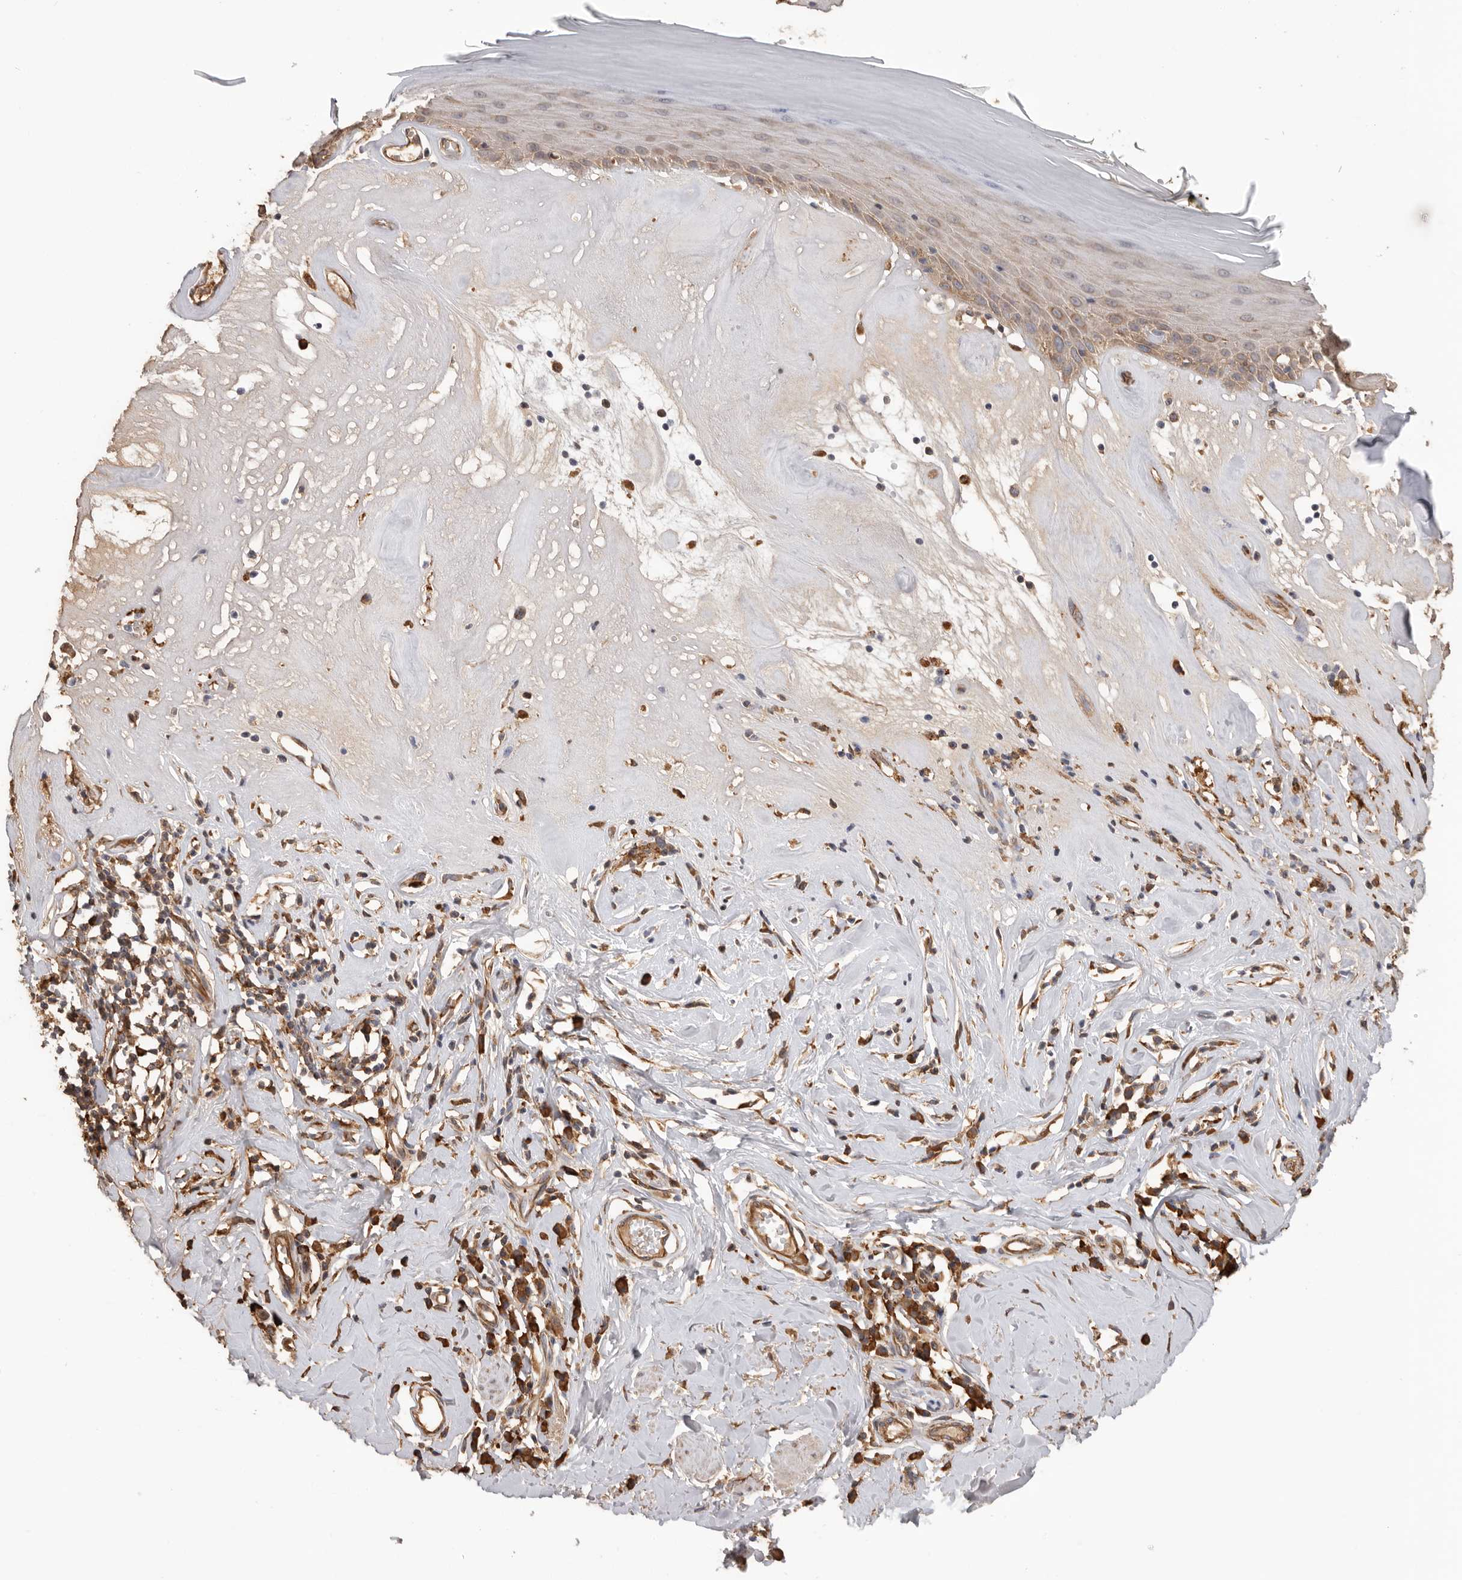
{"staining": {"intensity": "moderate", "quantity": ">75%", "location": "cytoplasmic/membranous"}, "tissue": "skin", "cell_type": "Epidermal cells", "image_type": "normal", "snomed": [{"axis": "morphology", "description": "Normal tissue, NOS"}, {"axis": "morphology", "description": "Inflammation, NOS"}, {"axis": "topography", "description": "Vulva"}], "caption": "A micrograph of human skin stained for a protein demonstrates moderate cytoplasmic/membranous brown staining in epidermal cells.", "gene": "CDC42BPB", "patient": {"sex": "female", "age": 84}}